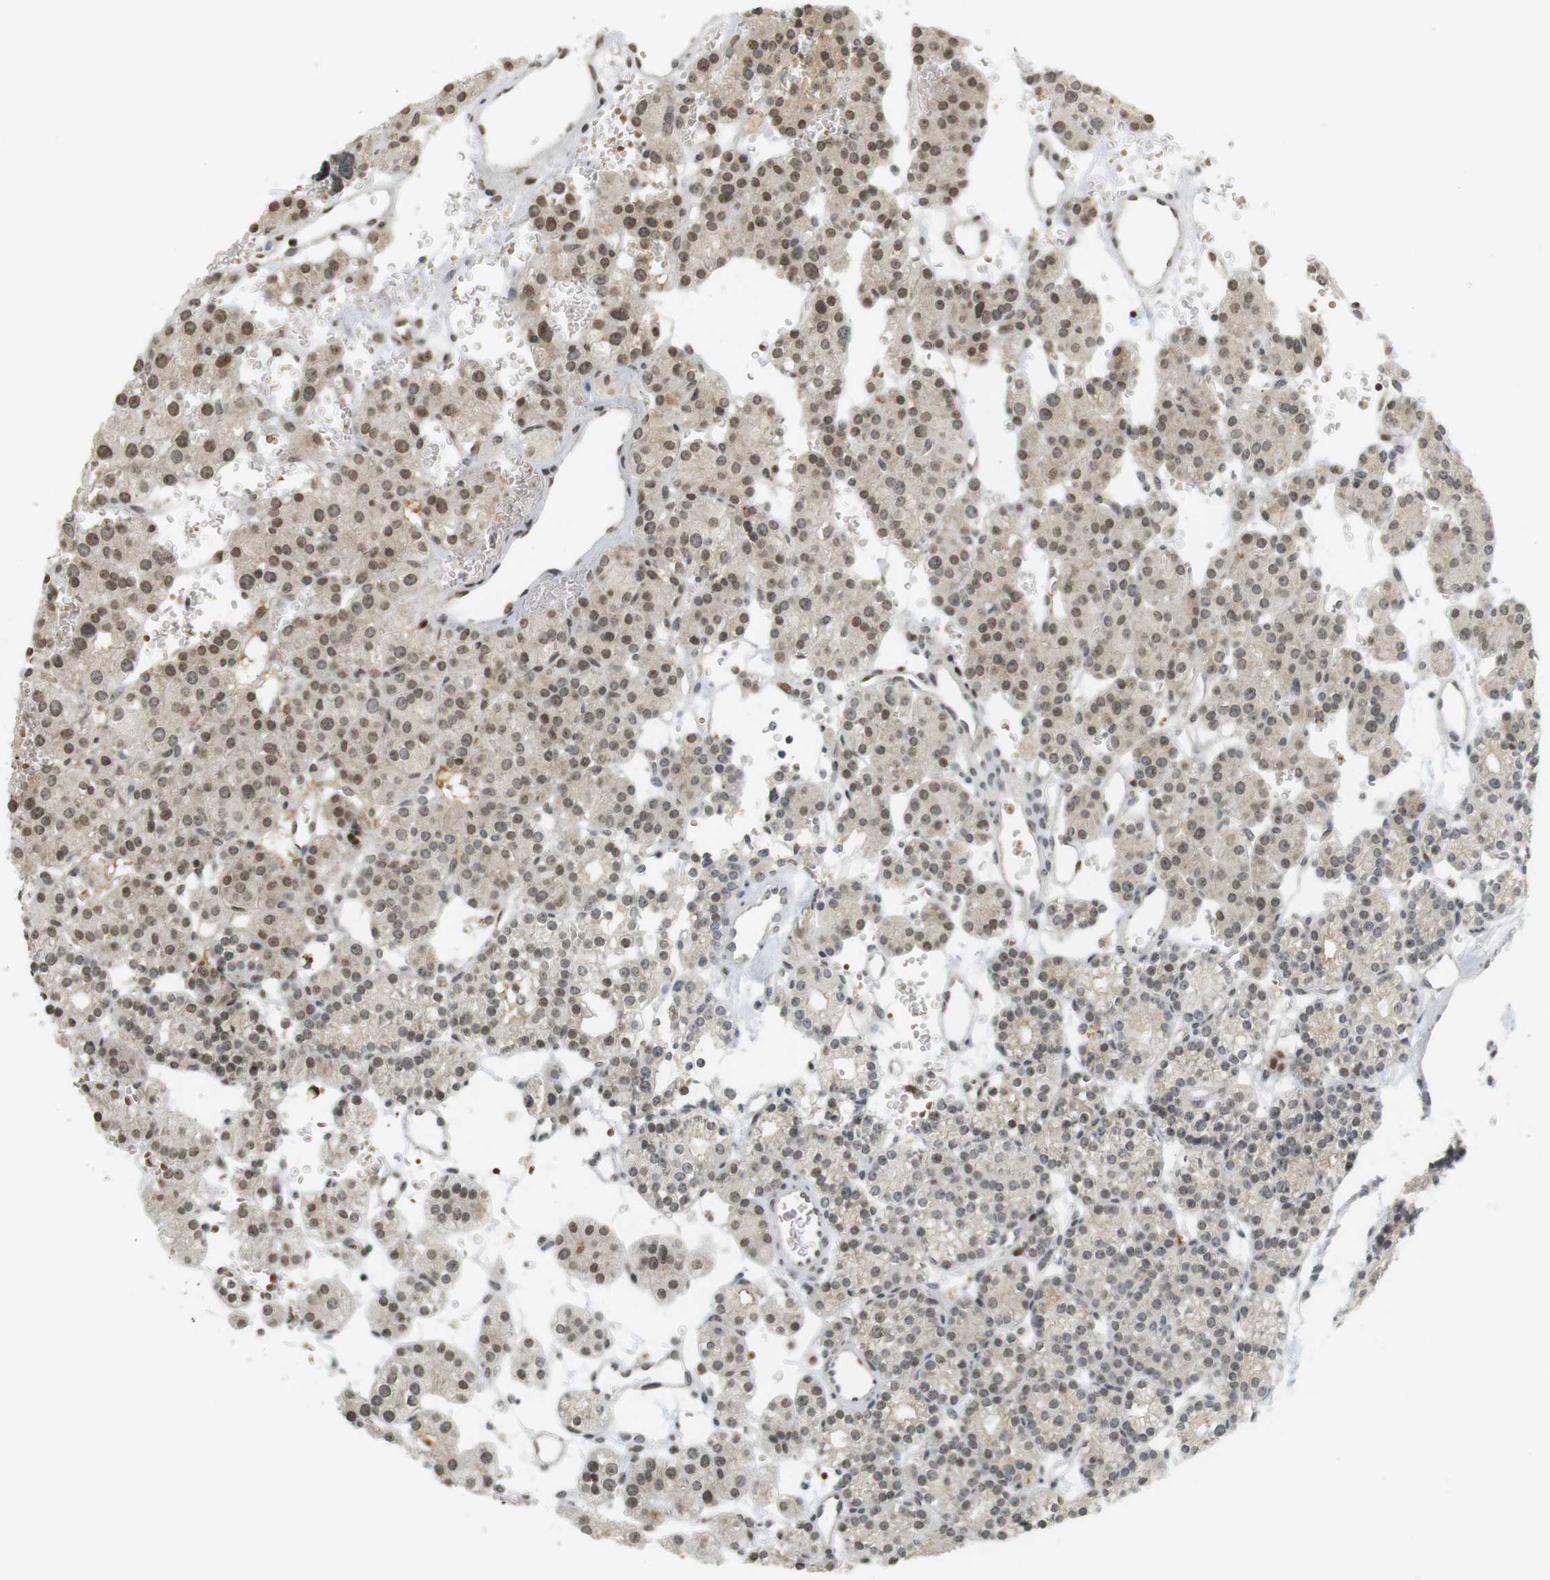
{"staining": {"intensity": "moderate", "quantity": ">75%", "location": "cytoplasmic/membranous,nuclear"}, "tissue": "parathyroid gland", "cell_type": "Glandular cells", "image_type": "normal", "snomed": [{"axis": "morphology", "description": "Normal tissue, NOS"}, {"axis": "topography", "description": "Parathyroid gland"}], "caption": "Parathyroid gland was stained to show a protein in brown. There is medium levels of moderate cytoplasmic/membranous,nuclear positivity in approximately >75% of glandular cells. The staining was performed using DAB (3,3'-diaminobenzidine) to visualize the protein expression in brown, while the nuclei were stained in blue with hematoxylin (Magnification: 20x).", "gene": "DMC1", "patient": {"sex": "female", "age": 64}}